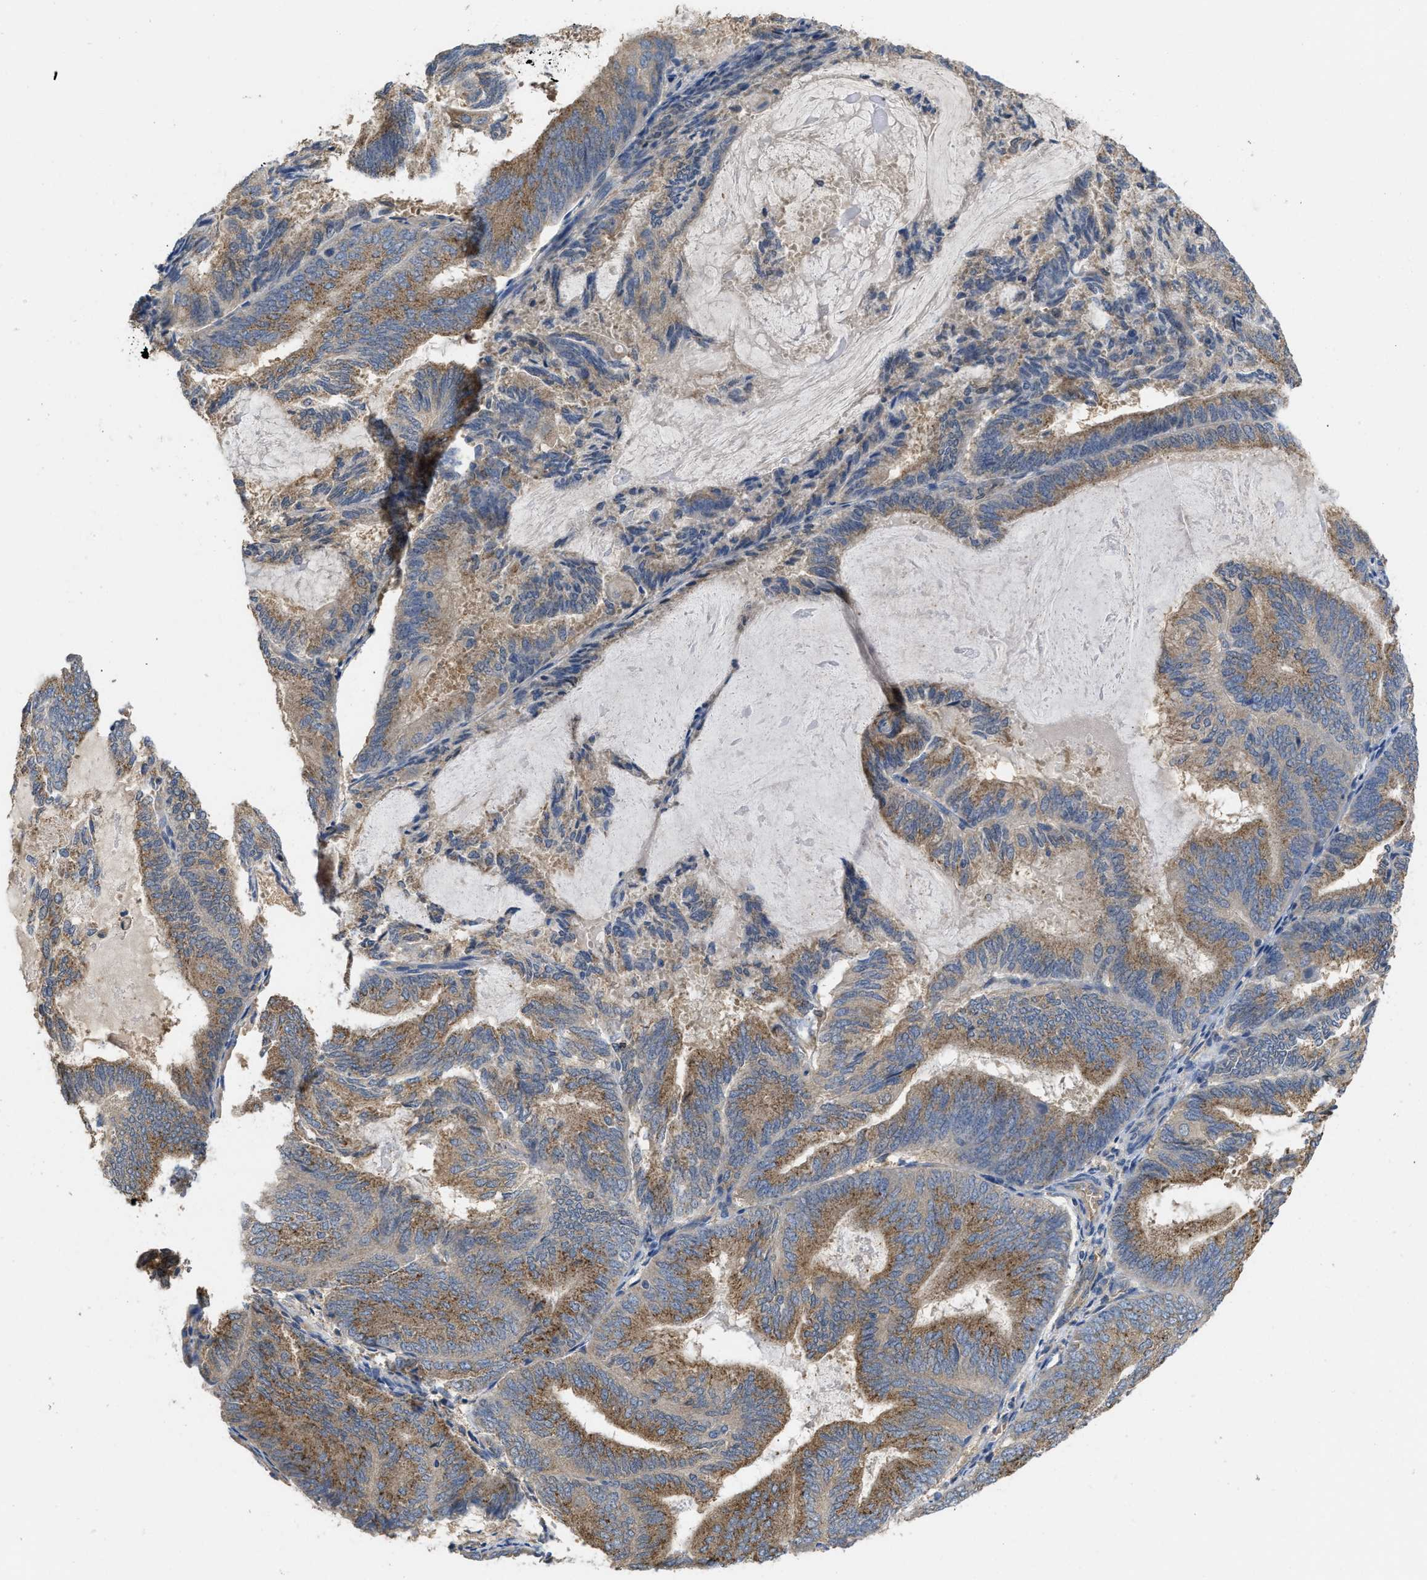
{"staining": {"intensity": "moderate", "quantity": ">75%", "location": "cytoplasmic/membranous"}, "tissue": "endometrial cancer", "cell_type": "Tumor cells", "image_type": "cancer", "snomed": [{"axis": "morphology", "description": "Adenocarcinoma, NOS"}, {"axis": "topography", "description": "Endometrium"}], "caption": "Immunohistochemical staining of endometrial cancer reveals medium levels of moderate cytoplasmic/membranous expression in about >75% of tumor cells.", "gene": "RNF216", "patient": {"sex": "female", "age": 81}}